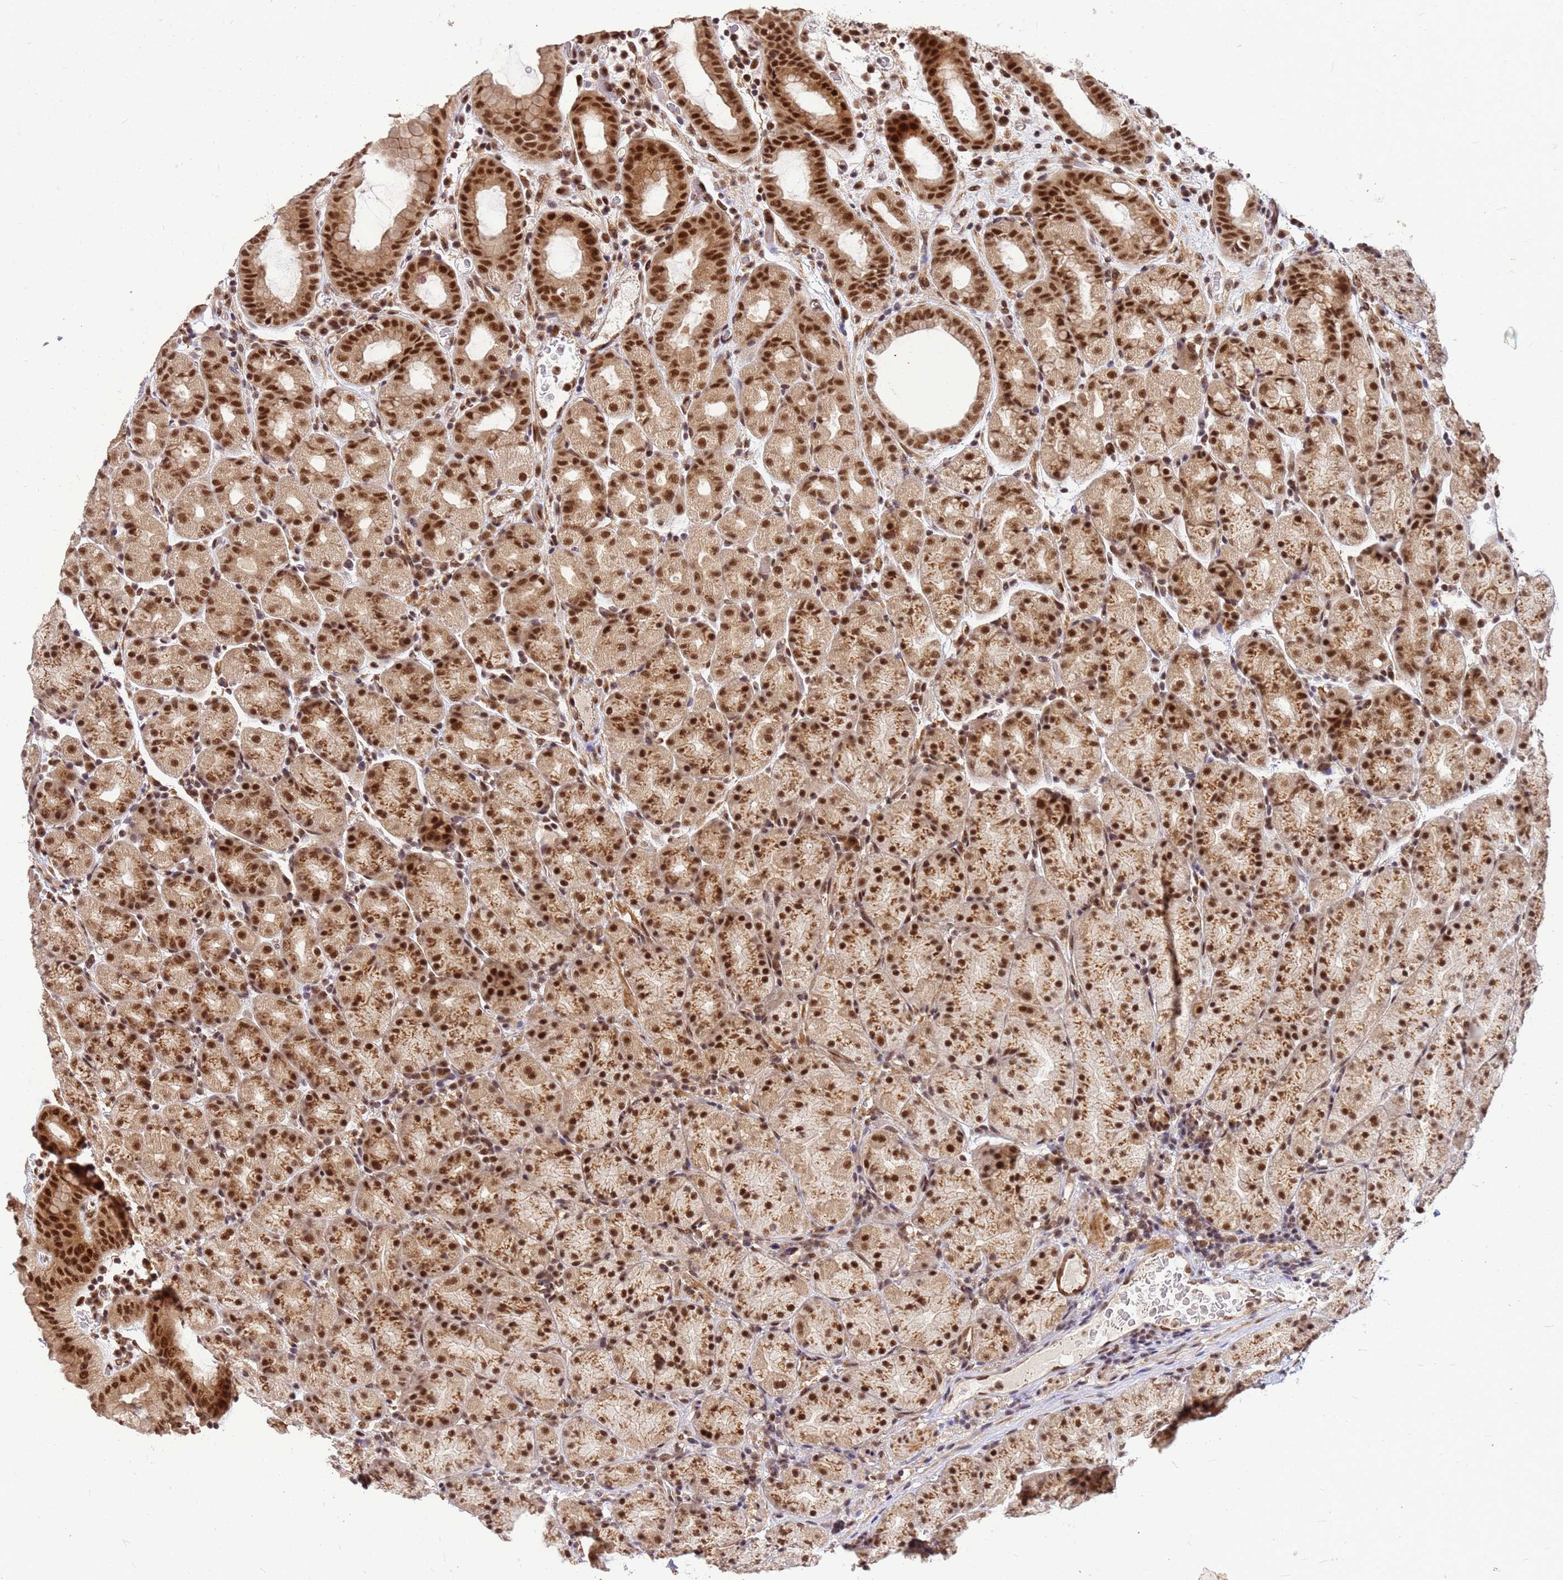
{"staining": {"intensity": "strong", "quantity": ">75%", "location": "cytoplasmic/membranous,nuclear"}, "tissue": "stomach", "cell_type": "Glandular cells", "image_type": "normal", "snomed": [{"axis": "morphology", "description": "Normal tissue, NOS"}, {"axis": "topography", "description": "Stomach, upper"}, {"axis": "topography", "description": "Stomach, lower"}, {"axis": "topography", "description": "Small intestine"}], "caption": "A brown stain shows strong cytoplasmic/membranous,nuclear staining of a protein in glandular cells of benign human stomach.", "gene": "NCBP2", "patient": {"sex": "male", "age": 68}}